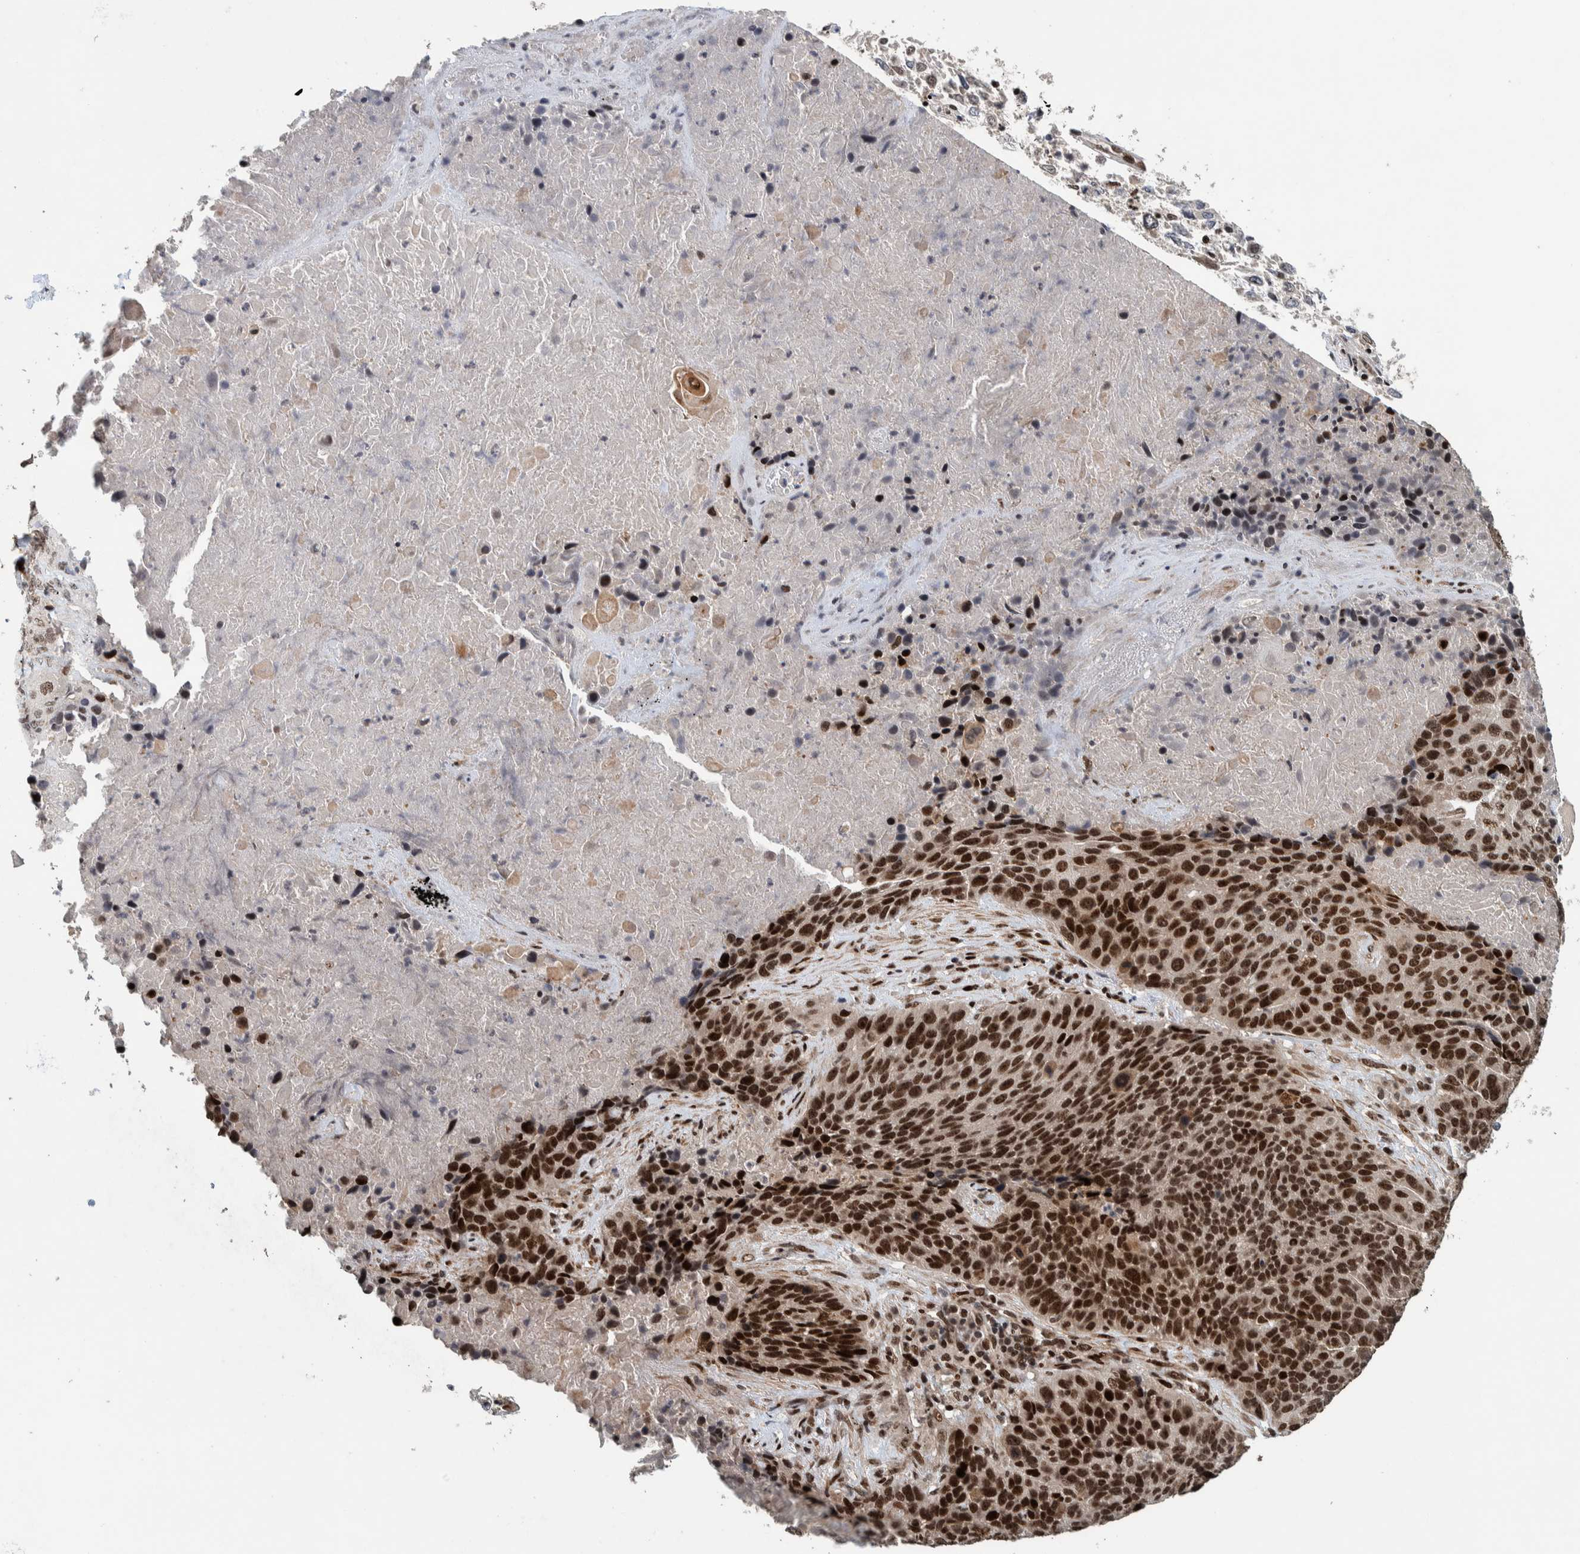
{"staining": {"intensity": "strong", "quantity": "25%-75%", "location": "nuclear"}, "tissue": "lung cancer", "cell_type": "Tumor cells", "image_type": "cancer", "snomed": [{"axis": "morphology", "description": "Squamous cell carcinoma, NOS"}, {"axis": "topography", "description": "Lung"}], "caption": "Immunohistochemical staining of human squamous cell carcinoma (lung) exhibits high levels of strong nuclear protein staining in approximately 25%-75% of tumor cells.", "gene": "CHD4", "patient": {"sex": "male", "age": 65}}